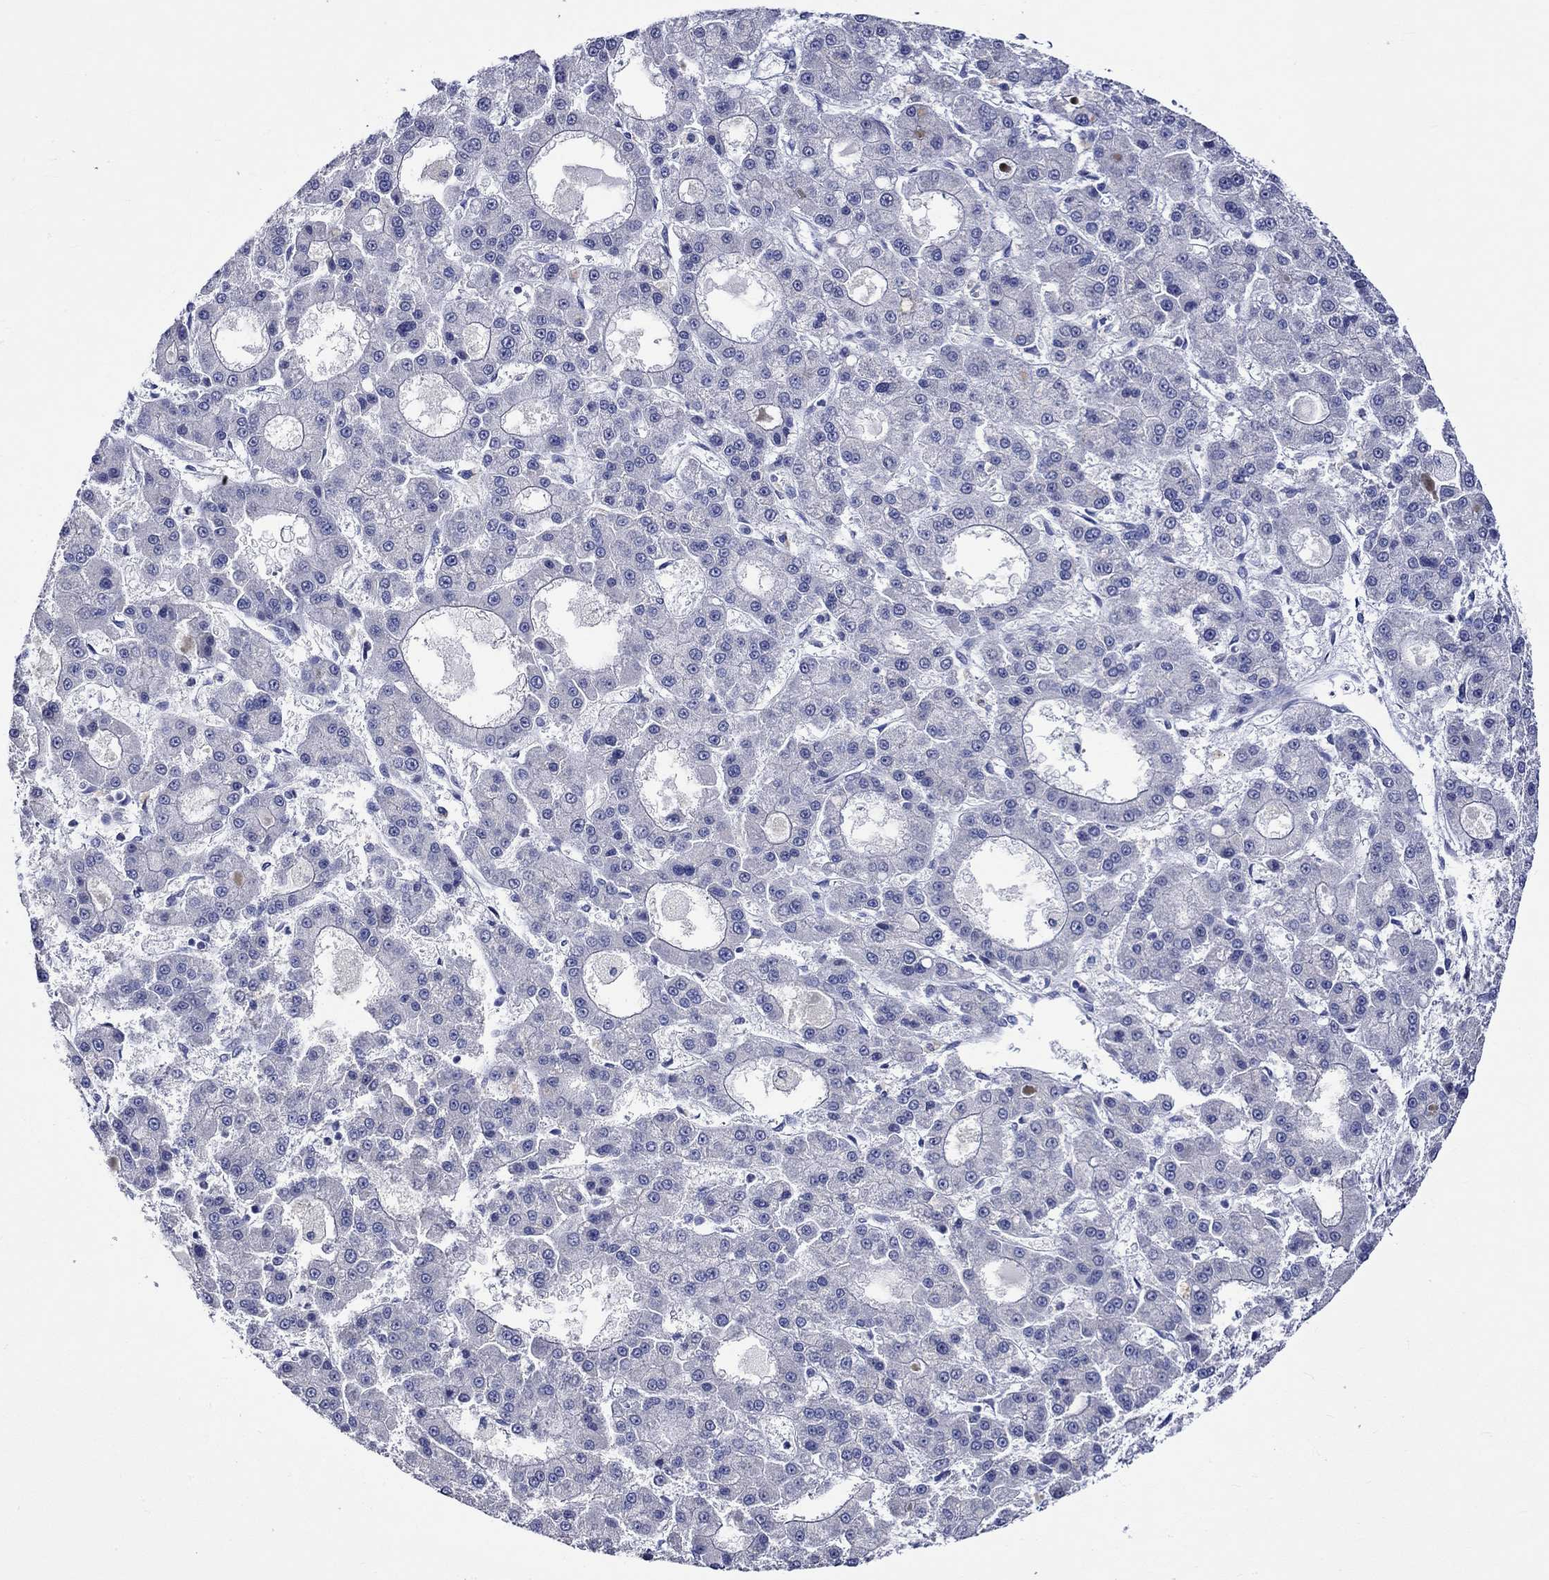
{"staining": {"intensity": "negative", "quantity": "none", "location": "none"}, "tissue": "liver cancer", "cell_type": "Tumor cells", "image_type": "cancer", "snomed": [{"axis": "morphology", "description": "Carcinoma, Hepatocellular, NOS"}, {"axis": "topography", "description": "Liver"}], "caption": "Human liver cancer stained for a protein using immunohistochemistry reveals no expression in tumor cells.", "gene": "CRYAB", "patient": {"sex": "male", "age": 70}}